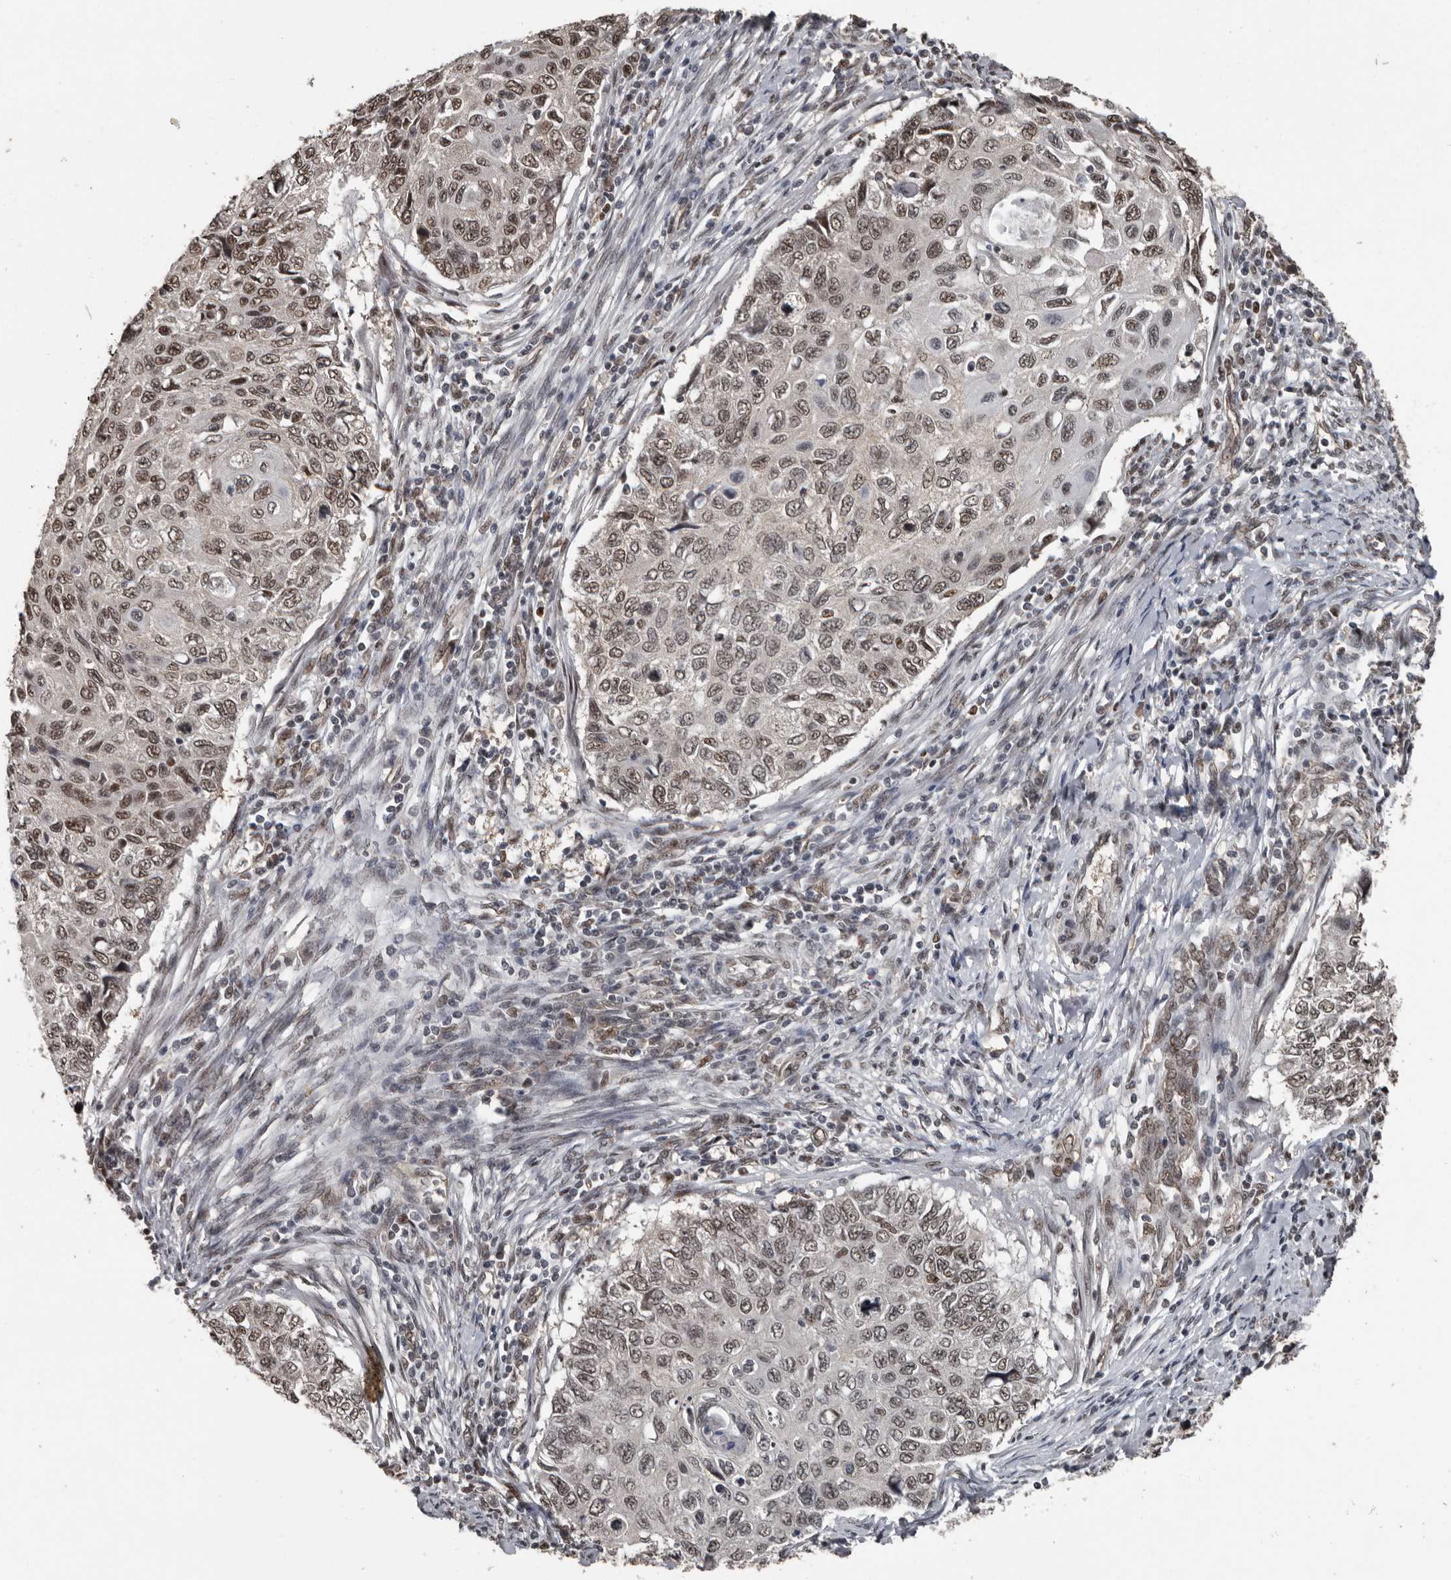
{"staining": {"intensity": "moderate", "quantity": ">75%", "location": "nuclear"}, "tissue": "cervical cancer", "cell_type": "Tumor cells", "image_type": "cancer", "snomed": [{"axis": "morphology", "description": "Squamous cell carcinoma, NOS"}, {"axis": "topography", "description": "Cervix"}], "caption": "Immunohistochemical staining of human squamous cell carcinoma (cervical) demonstrates medium levels of moderate nuclear staining in about >75% of tumor cells.", "gene": "CHD1L", "patient": {"sex": "female", "age": 70}}